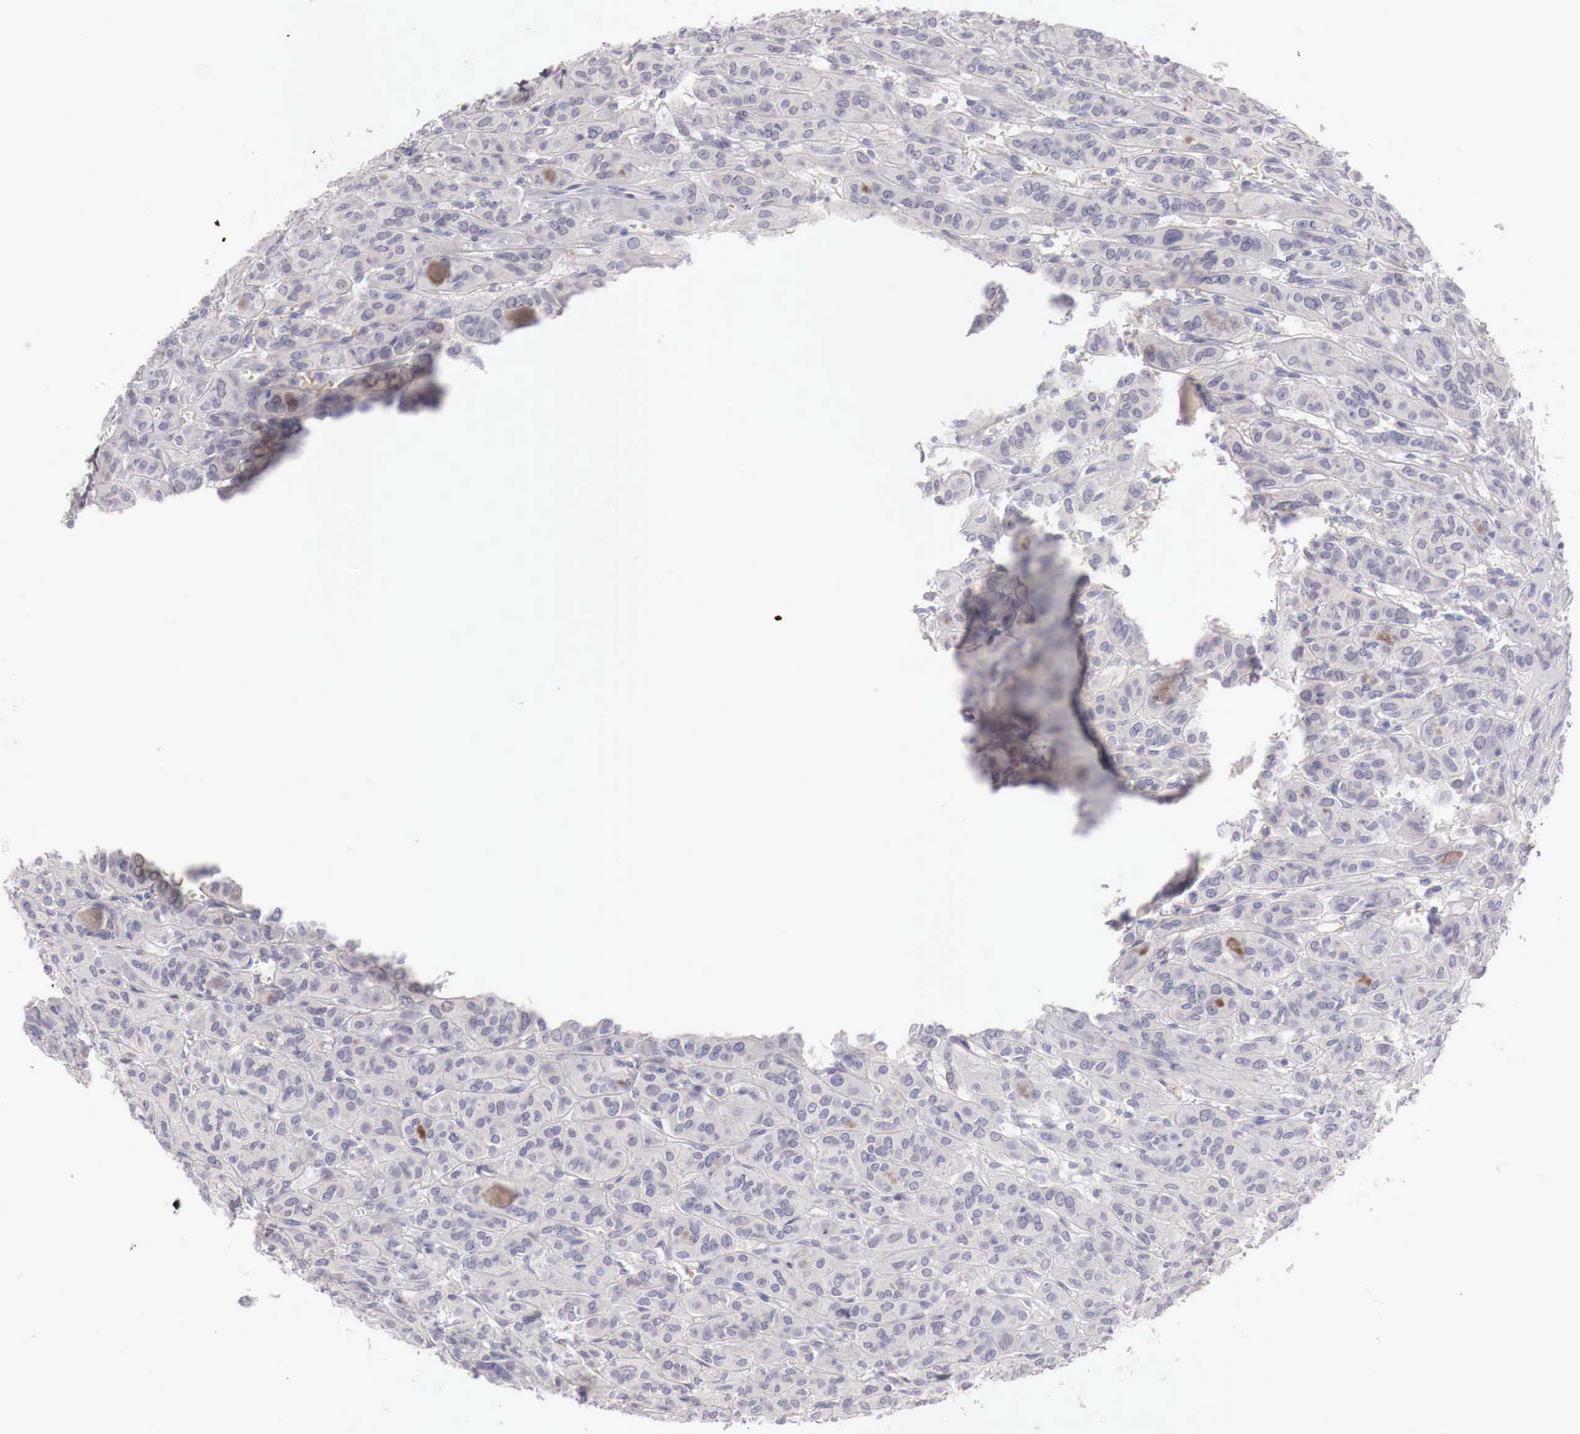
{"staining": {"intensity": "negative", "quantity": "none", "location": "none"}, "tissue": "thyroid cancer", "cell_type": "Tumor cells", "image_type": "cancer", "snomed": [{"axis": "morphology", "description": "Follicular adenoma carcinoma, NOS"}, {"axis": "topography", "description": "Thyroid gland"}], "caption": "DAB immunohistochemical staining of human follicular adenoma carcinoma (thyroid) reveals no significant staining in tumor cells.", "gene": "GATA1", "patient": {"sex": "female", "age": 71}}